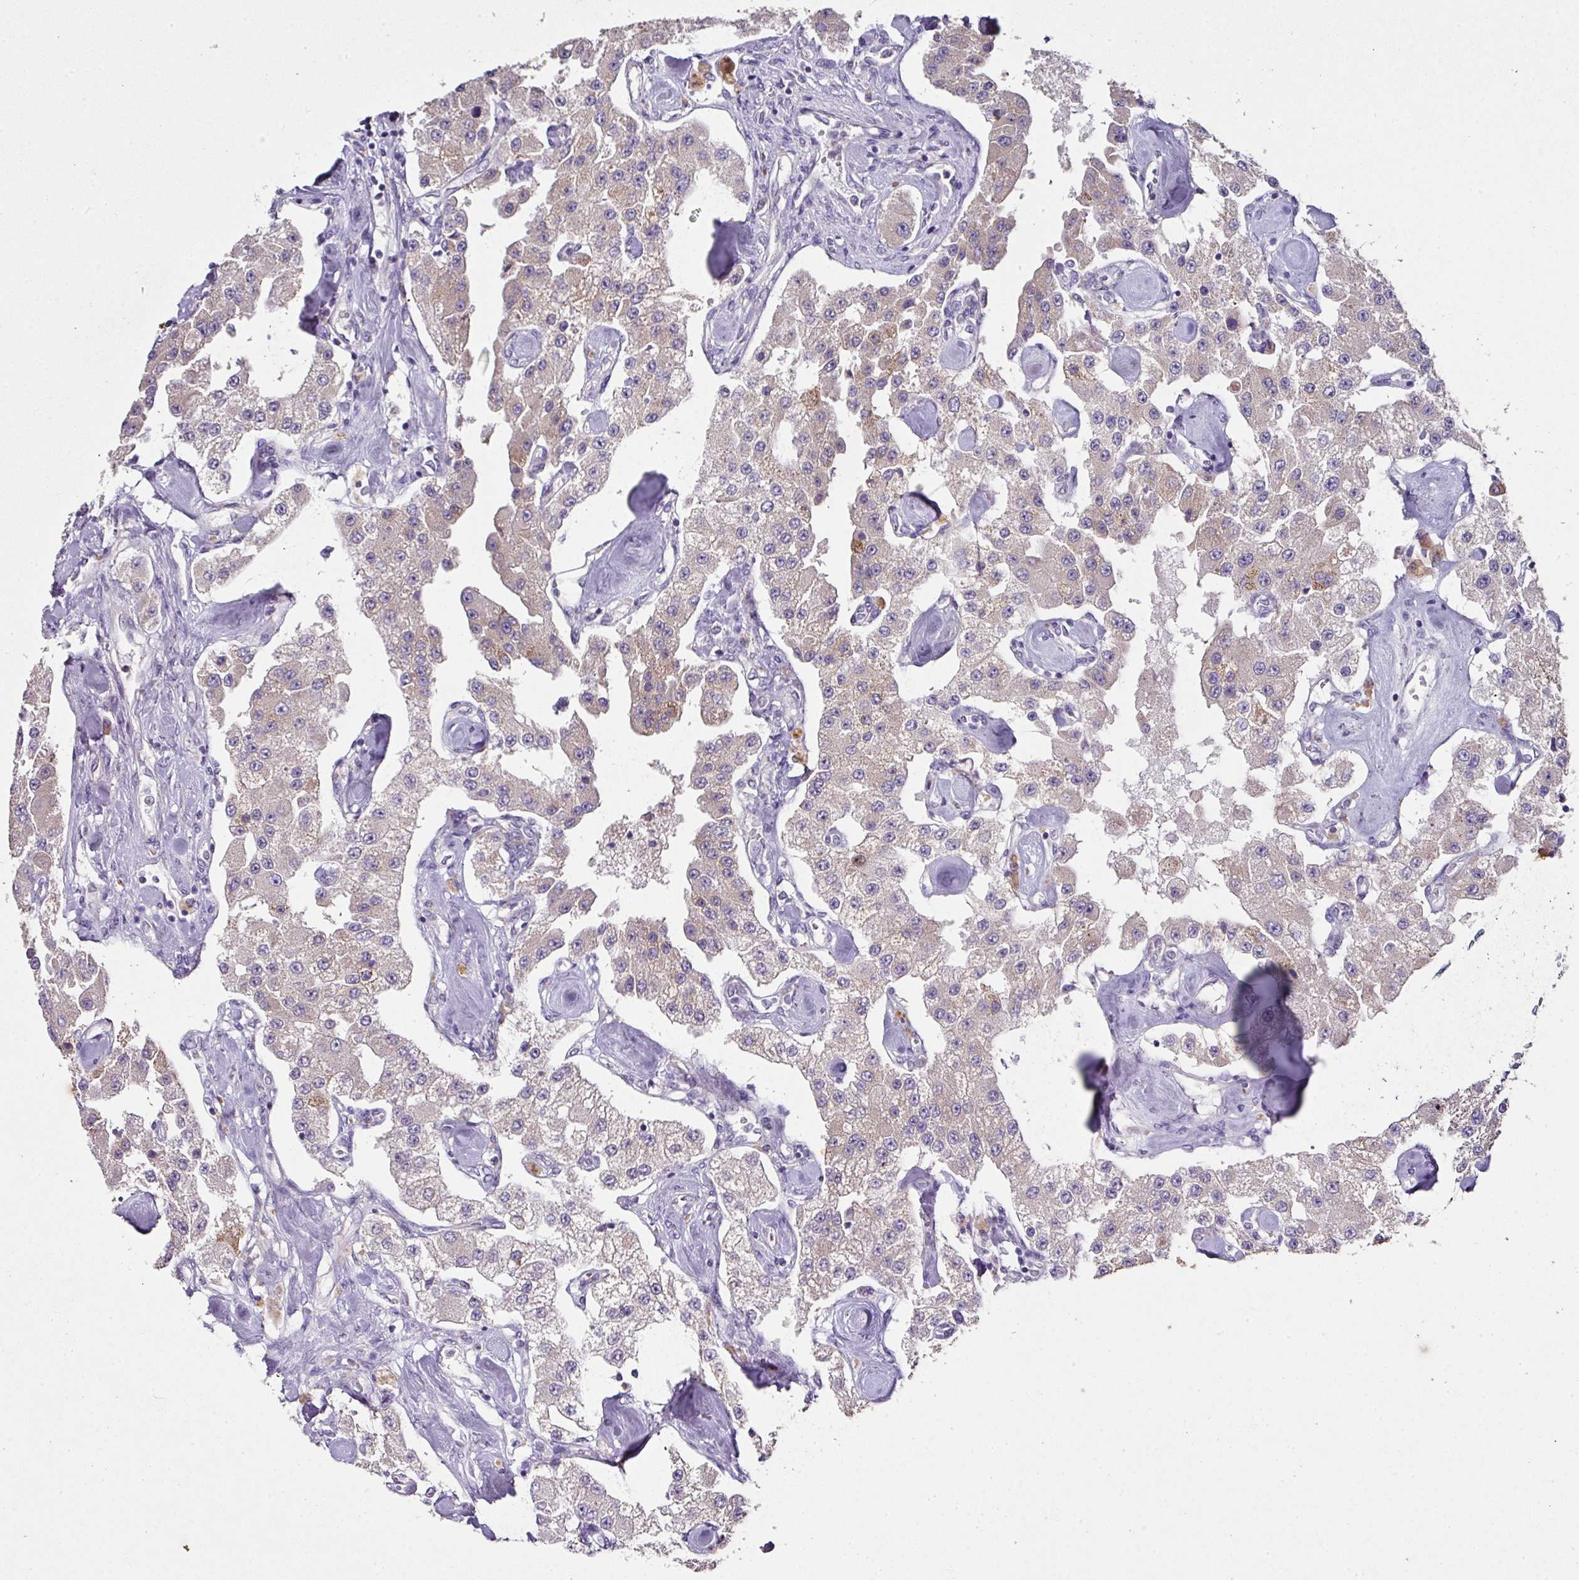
{"staining": {"intensity": "negative", "quantity": "none", "location": "none"}, "tissue": "carcinoid", "cell_type": "Tumor cells", "image_type": "cancer", "snomed": [{"axis": "morphology", "description": "Carcinoid, malignant, NOS"}, {"axis": "topography", "description": "Pancreas"}], "caption": "The photomicrograph displays no staining of tumor cells in carcinoid (malignant).", "gene": "SKIC2", "patient": {"sex": "male", "age": 41}}